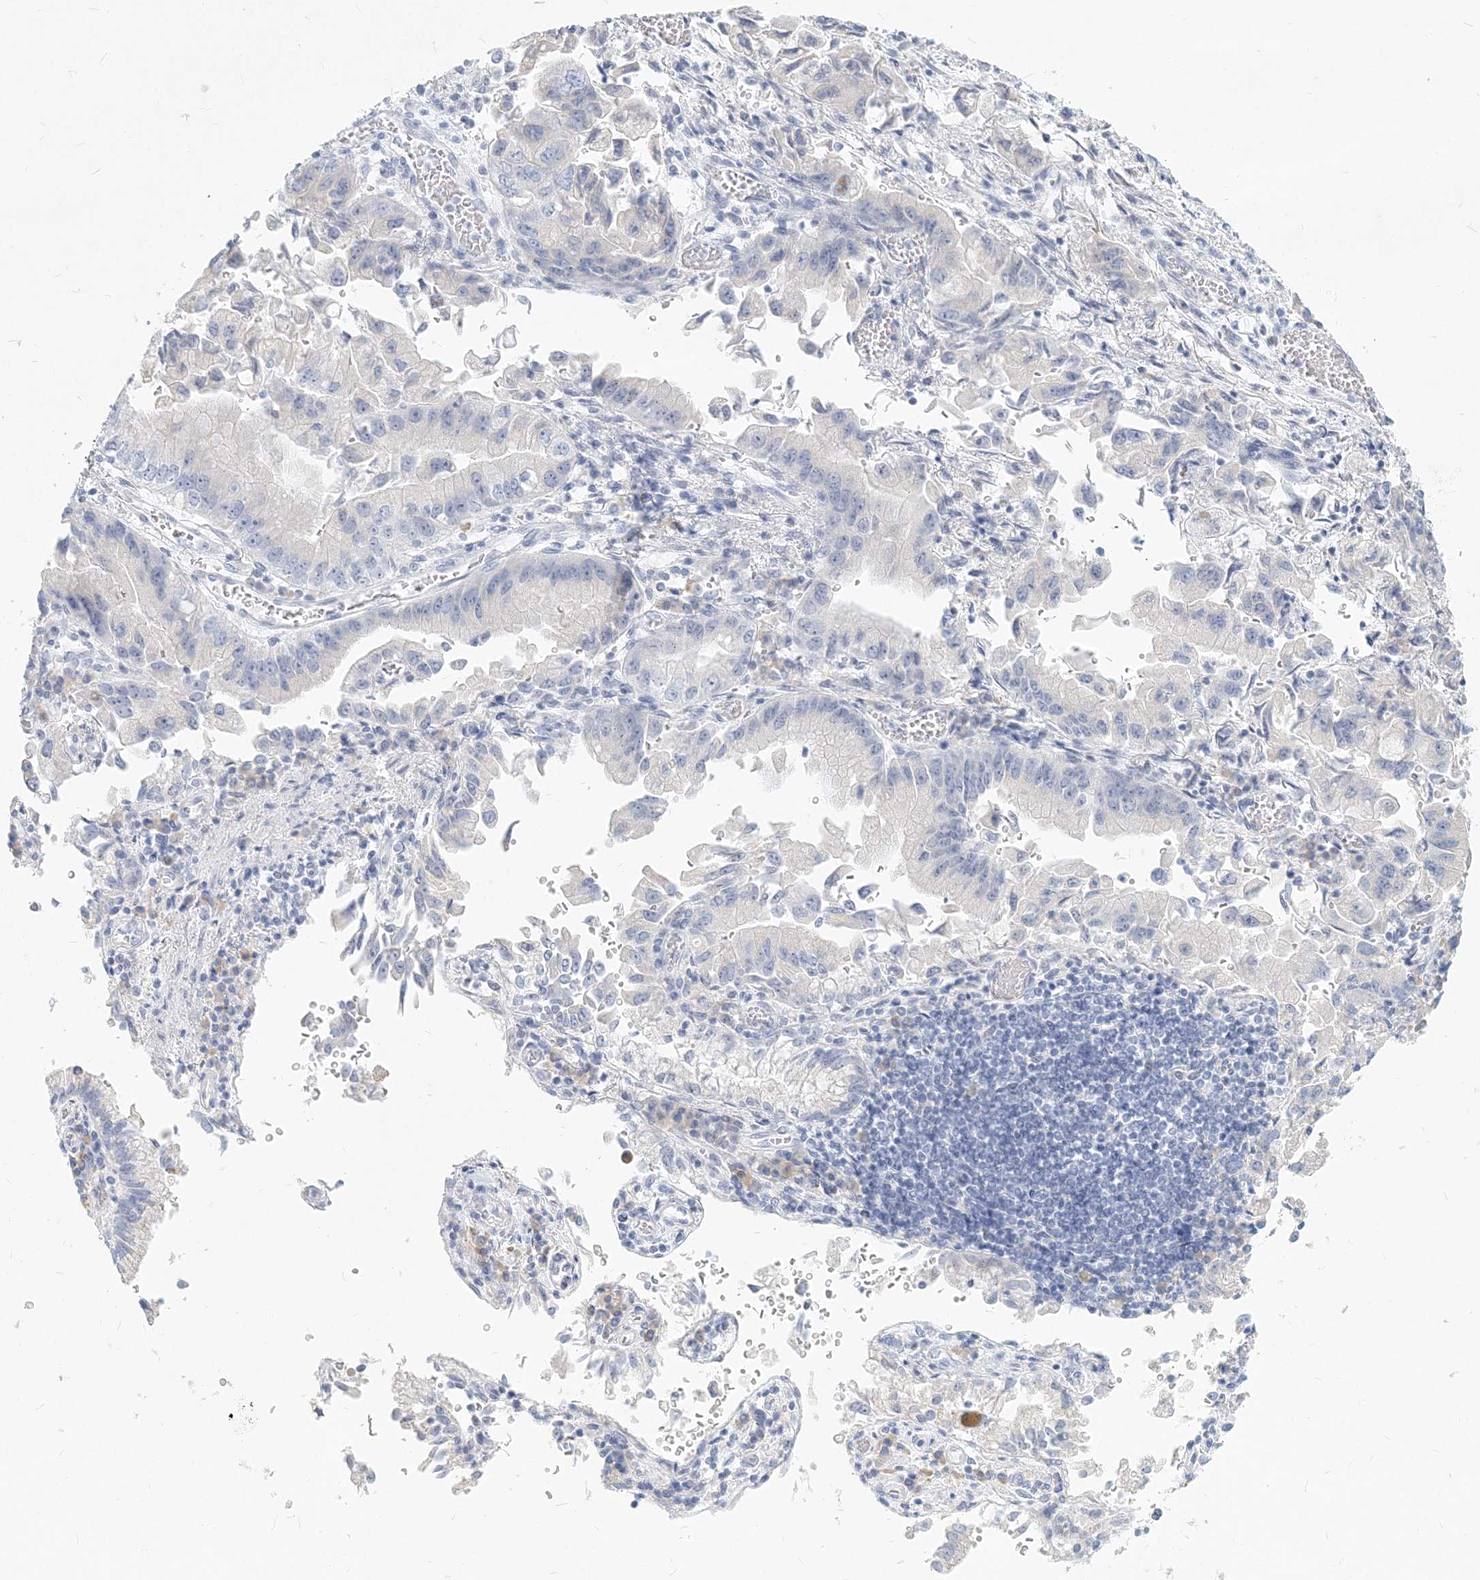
{"staining": {"intensity": "negative", "quantity": "none", "location": "none"}, "tissue": "stomach cancer", "cell_type": "Tumor cells", "image_type": "cancer", "snomed": [{"axis": "morphology", "description": "Adenocarcinoma, NOS"}, {"axis": "topography", "description": "Stomach"}], "caption": "A histopathology image of human stomach cancer (adenocarcinoma) is negative for staining in tumor cells.", "gene": "CSN1S1", "patient": {"sex": "male", "age": 62}}